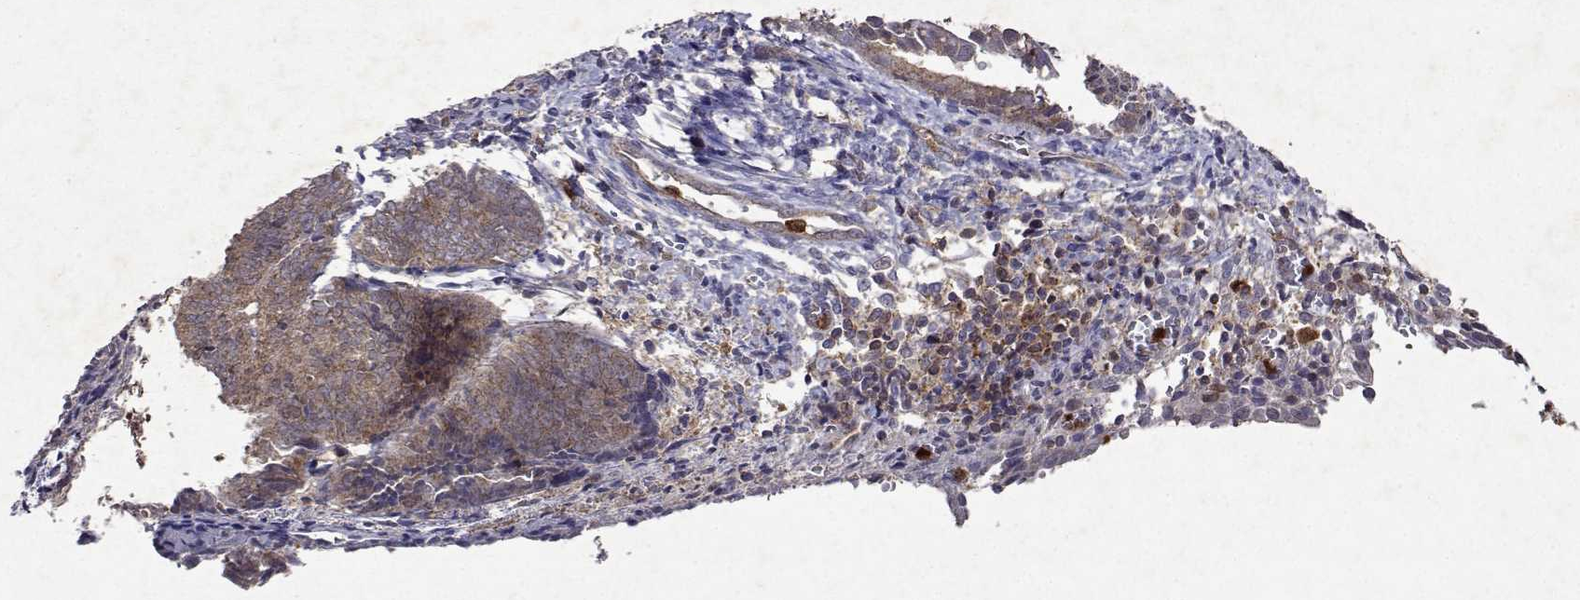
{"staining": {"intensity": "negative", "quantity": "none", "location": "none"}, "tissue": "endometrium", "cell_type": "Cells in endometrial stroma", "image_type": "normal", "snomed": [{"axis": "morphology", "description": "Normal tissue, NOS"}, {"axis": "topography", "description": "Endometrium"}], "caption": "Cells in endometrial stroma show no significant protein expression in benign endometrium. (Immunohistochemistry (ihc), brightfield microscopy, high magnification).", "gene": "APAF1", "patient": {"sex": "female", "age": 50}}